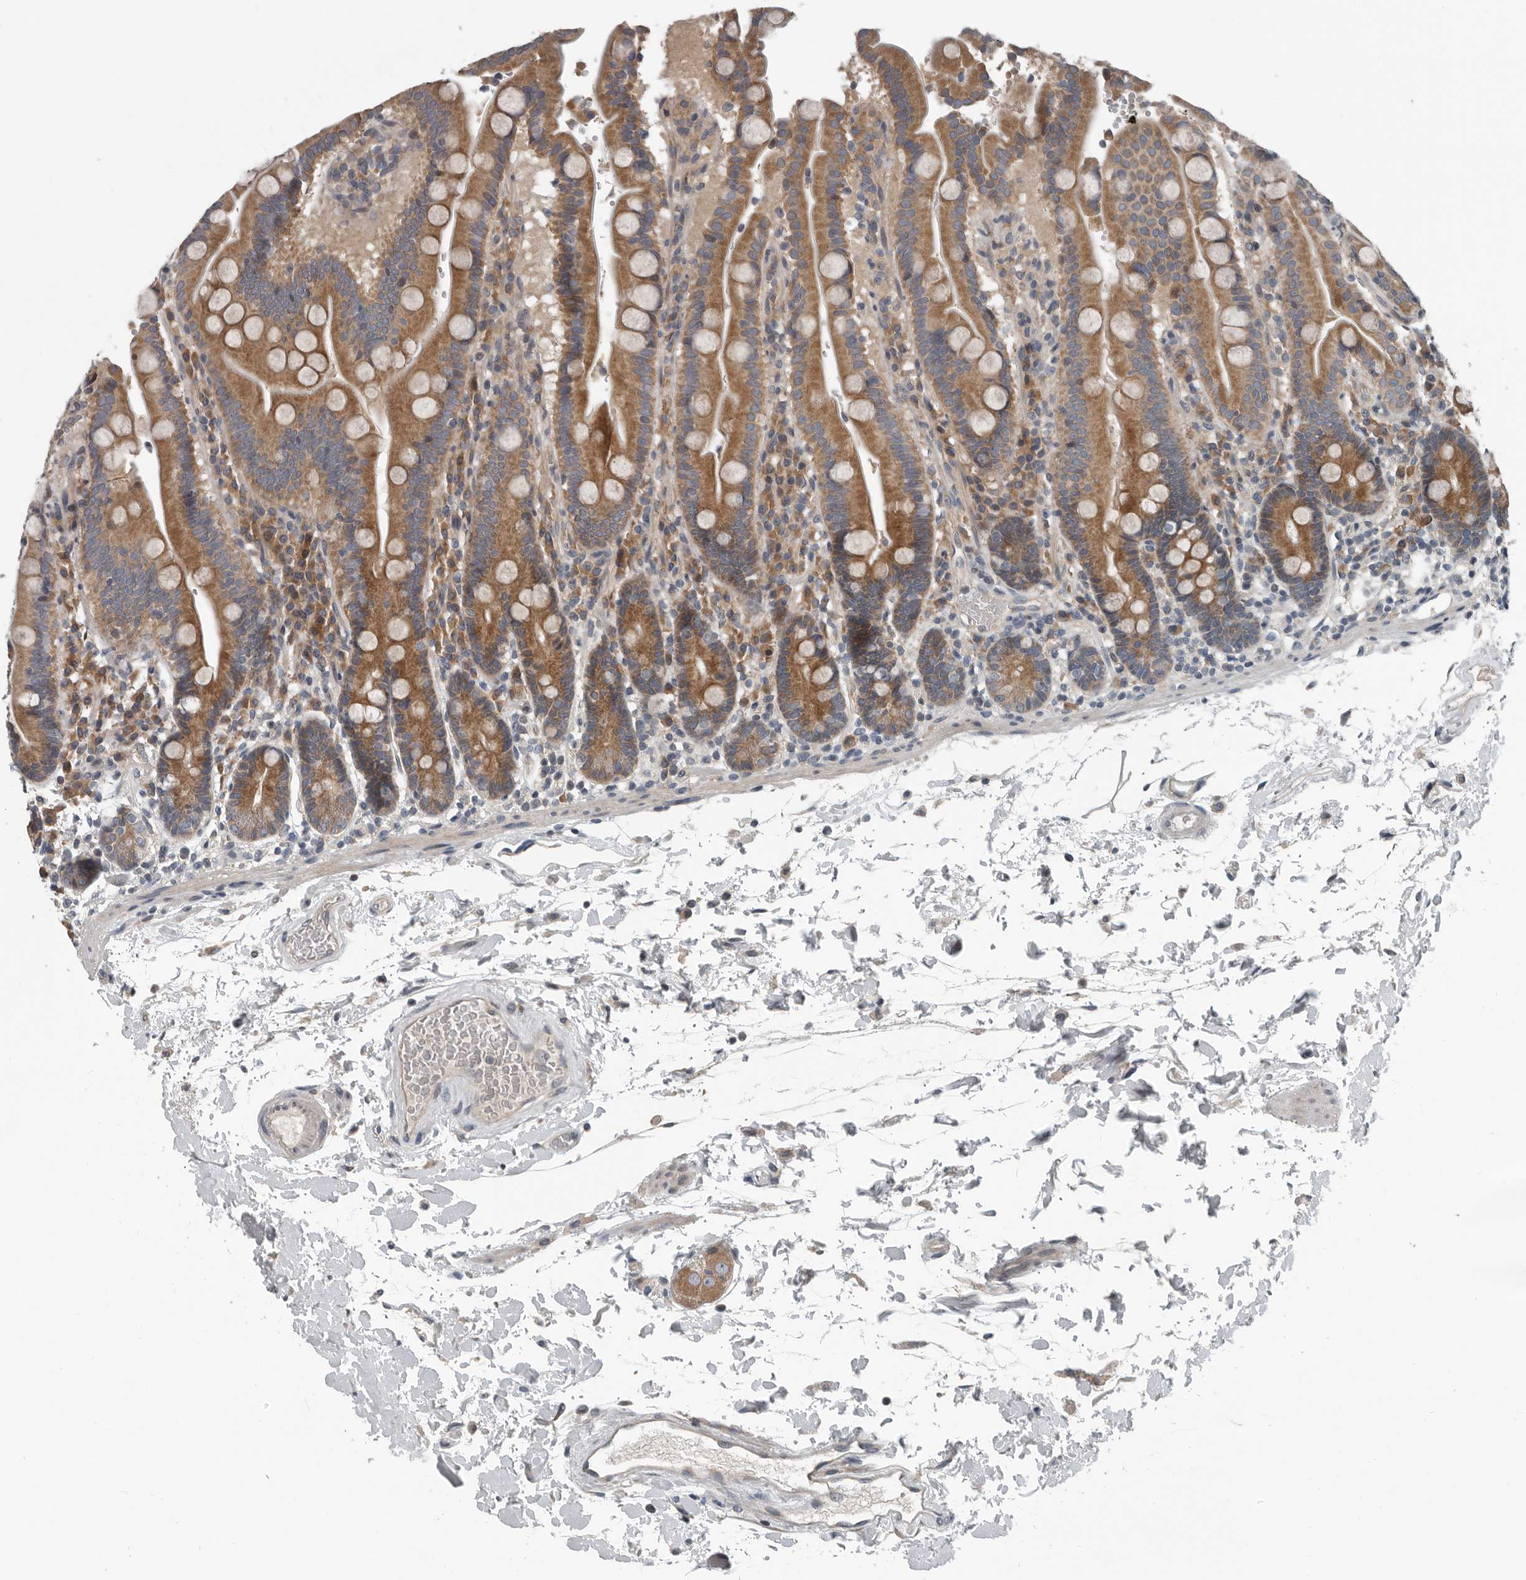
{"staining": {"intensity": "moderate", "quantity": ">75%", "location": "cytoplasmic/membranous"}, "tissue": "duodenum", "cell_type": "Glandular cells", "image_type": "normal", "snomed": [{"axis": "morphology", "description": "Normal tissue, NOS"}, {"axis": "topography", "description": "Small intestine, NOS"}], "caption": "Protein analysis of unremarkable duodenum demonstrates moderate cytoplasmic/membranous positivity in approximately >75% of glandular cells. The protein is stained brown, and the nuclei are stained in blue (DAB (3,3'-diaminobenzidine) IHC with brightfield microscopy, high magnification).", "gene": "TMEM199", "patient": {"sex": "female", "age": 71}}